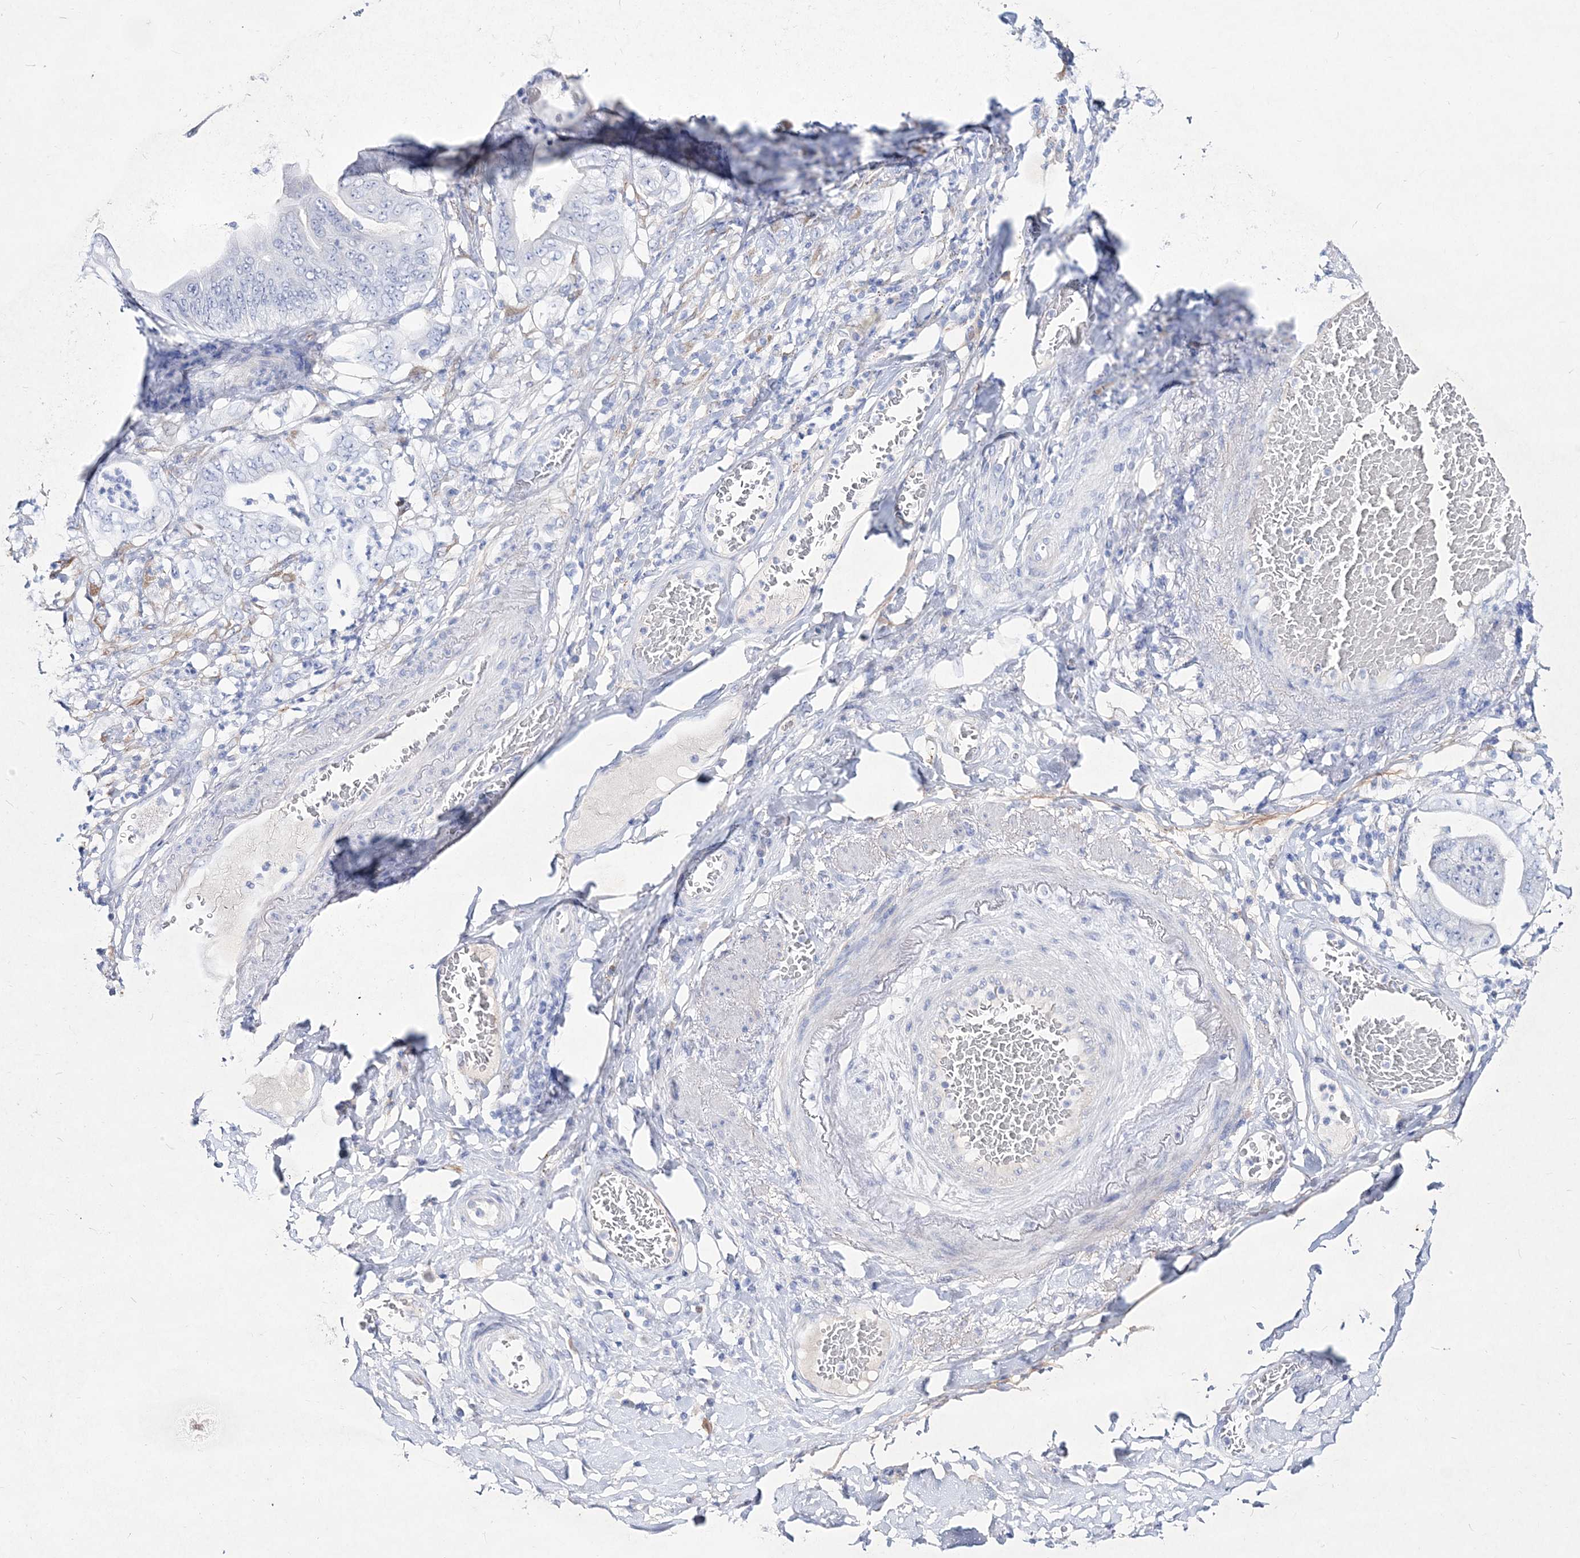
{"staining": {"intensity": "negative", "quantity": "none", "location": "none"}, "tissue": "stomach cancer", "cell_type": "Tumor cells", "image_type": "cancer", "snomed": [{"axis": "morphology", "description": "Adenocarcinoma, NOS"}, {"axis": "topography", "description": "Stomach"}], "caption": "IHC photomicrograph of adenocarcinoma (stomach) stained for a protein (brown), which shows no positivity in tumor cells. Brightfield microscopy of immunohistochemistry (IHC) stained with DAB (3,3'-diaminobenzidine) (brown) and hematoxylin (blue), captured at high magnification.", "gene": "SPINK7", "patient": {"sex": "female", "age": 73}}